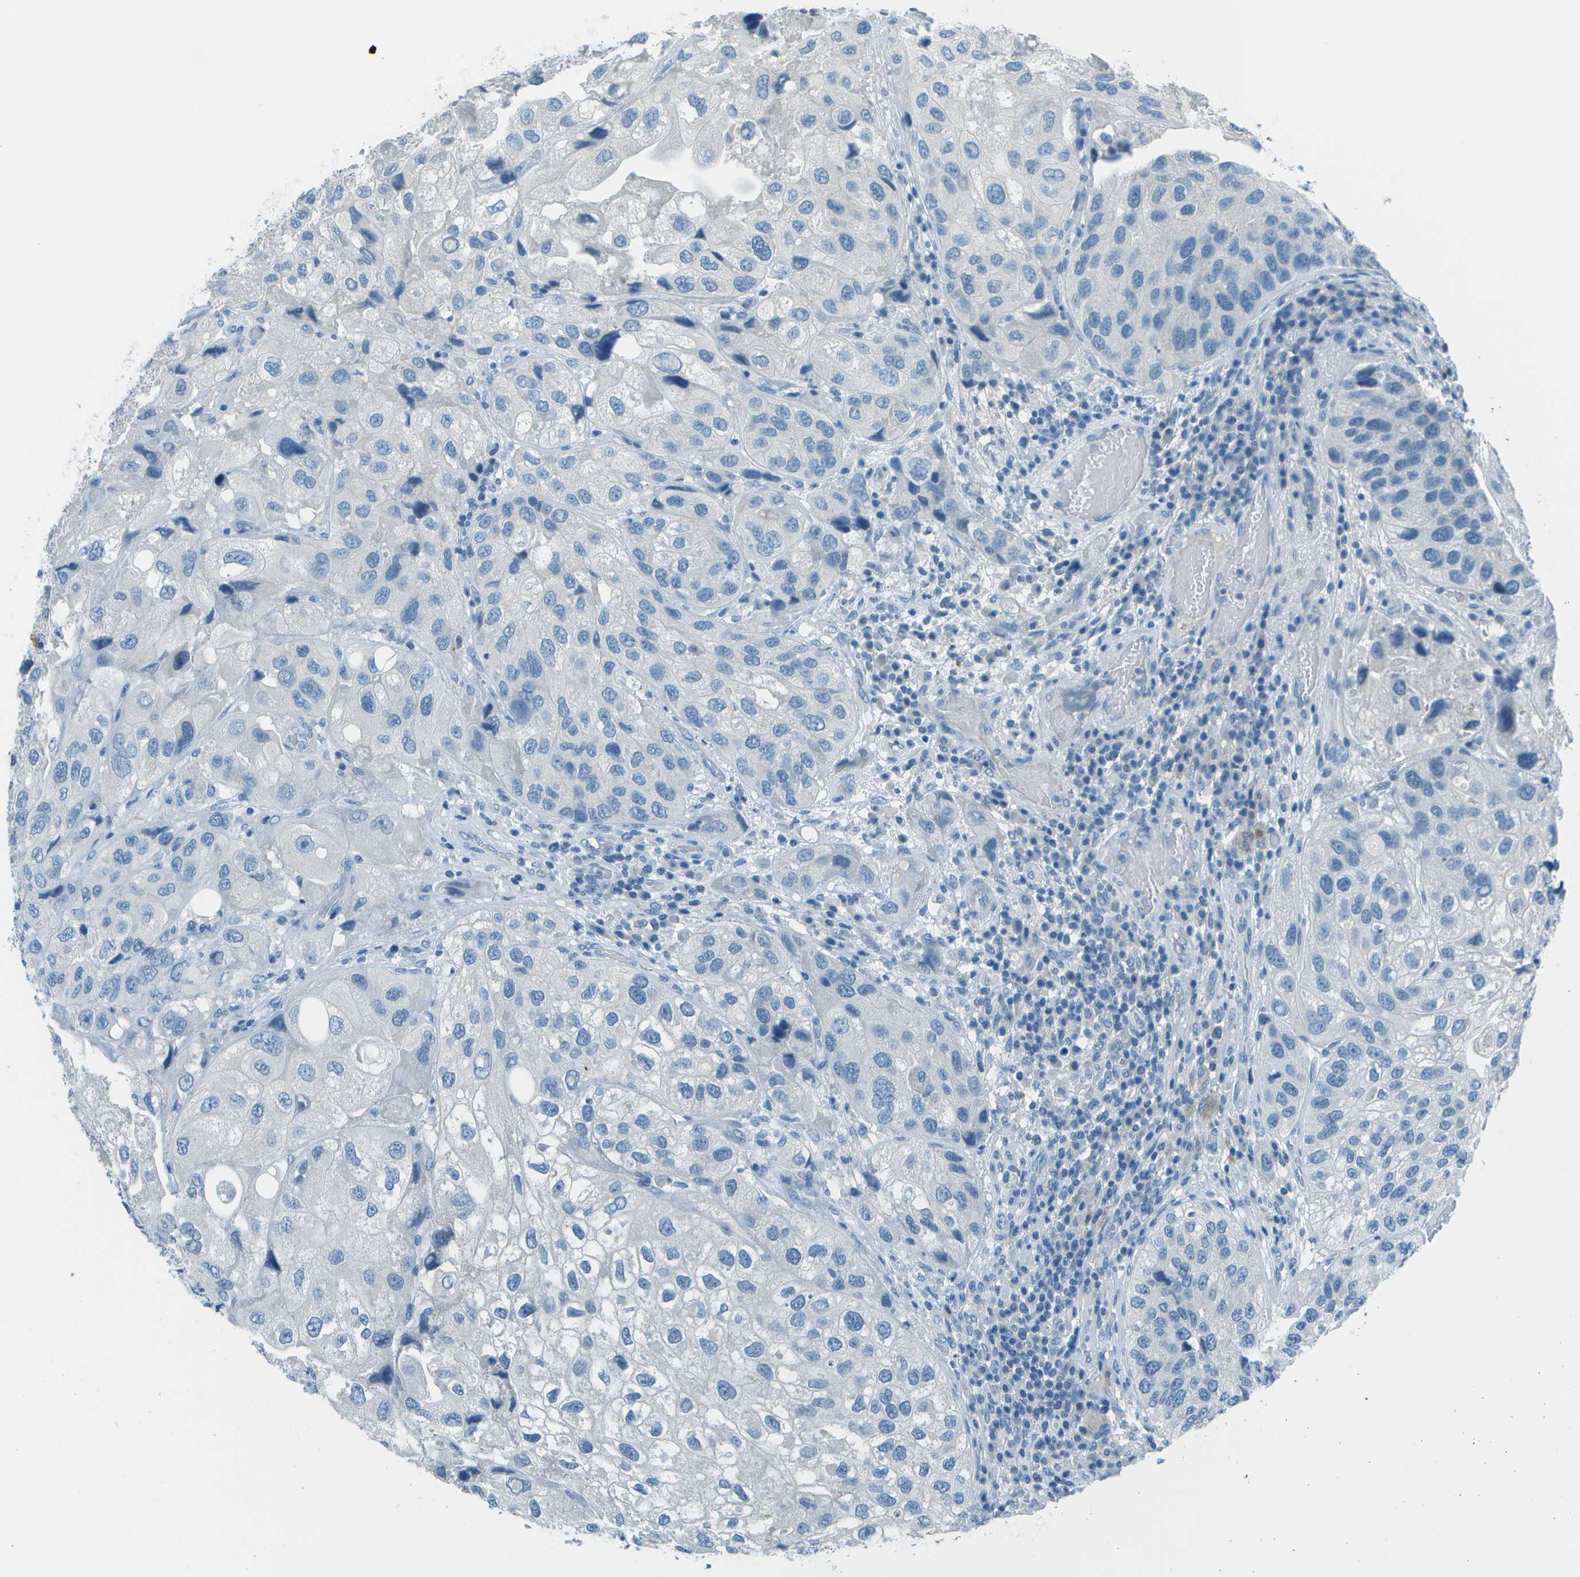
{"staining": {"intensity": "negative", "quantity": "none", "location": "none"}, "tissue": "urothelial cancer", "cell_type": "Tumor cells", "image_type": "cancer", "snomed": [{"axis": "morphology", "description": "Urothelial carcinoma, High grade"}, {"axis": "topography", "description": "Urinary bladder"}], "caption": "Urothelial cancer was stained to show a protein in brown. There is no significant expression in tumor cells. (DAB (3,3'-diaminobenzidine) immunohistochemistry visualized using brightfield microscopy, high magnification).", "gene": "FGF1", "patient": {"sex": "female", "age": 64}}